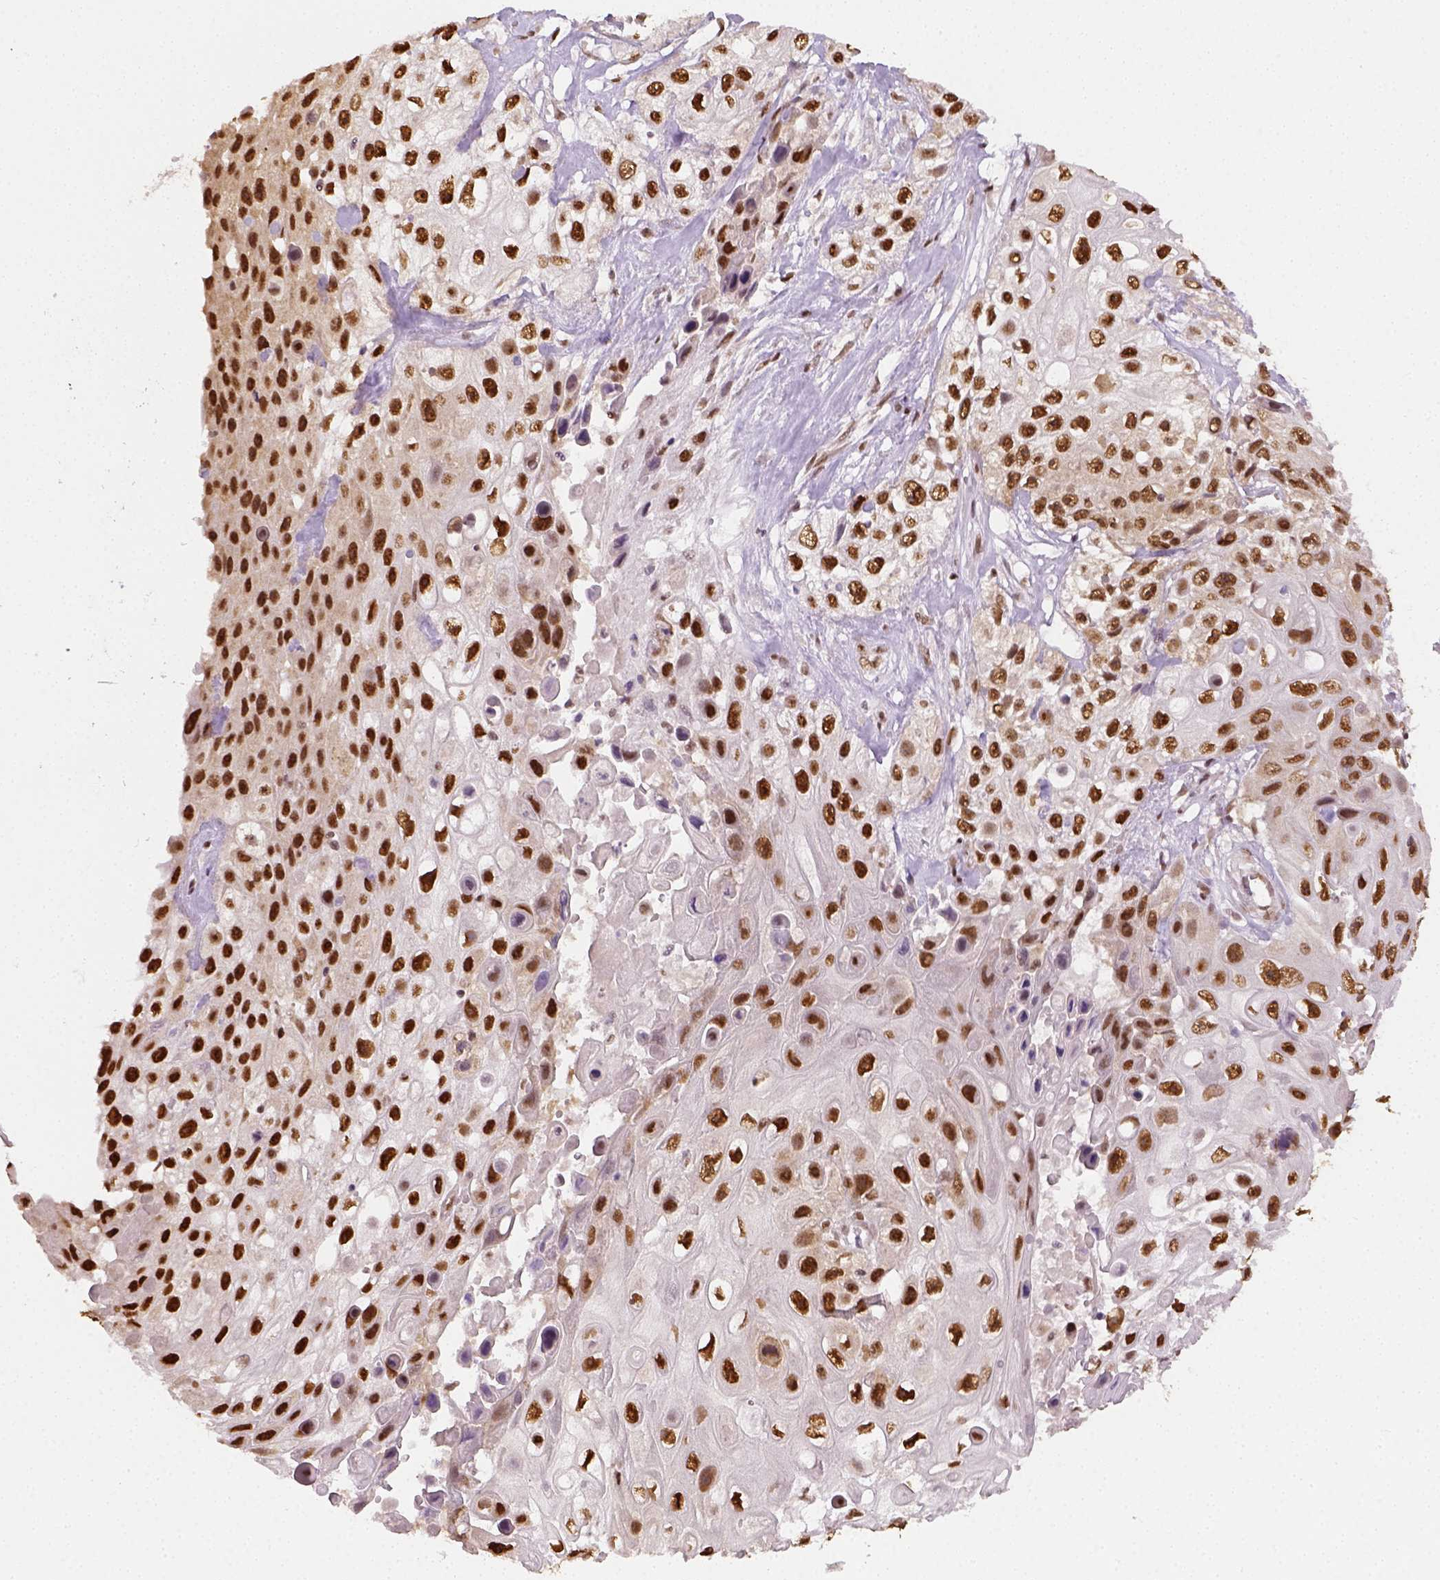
{"staining": {"intensity": "strong", "quantity": ">75%", "location": "nuclear"}, "tissue": "skin cancer", "cell_type": "Tumor cells", "image_type": "cancer", "snomed": [{"axis": "morphology", "description": "Squamous cell carcinoma, NOS"}, {"axis": "topography", "description": "Skin"}], "caption": "An immunohistochemistry image of neoplastic tissue is shown. Protein staining in brown highlights strong nuclear positivity in skin cancer within tumor cells.", "gene": "FANCE", "patient": {"sex": "male", "age": 82}}